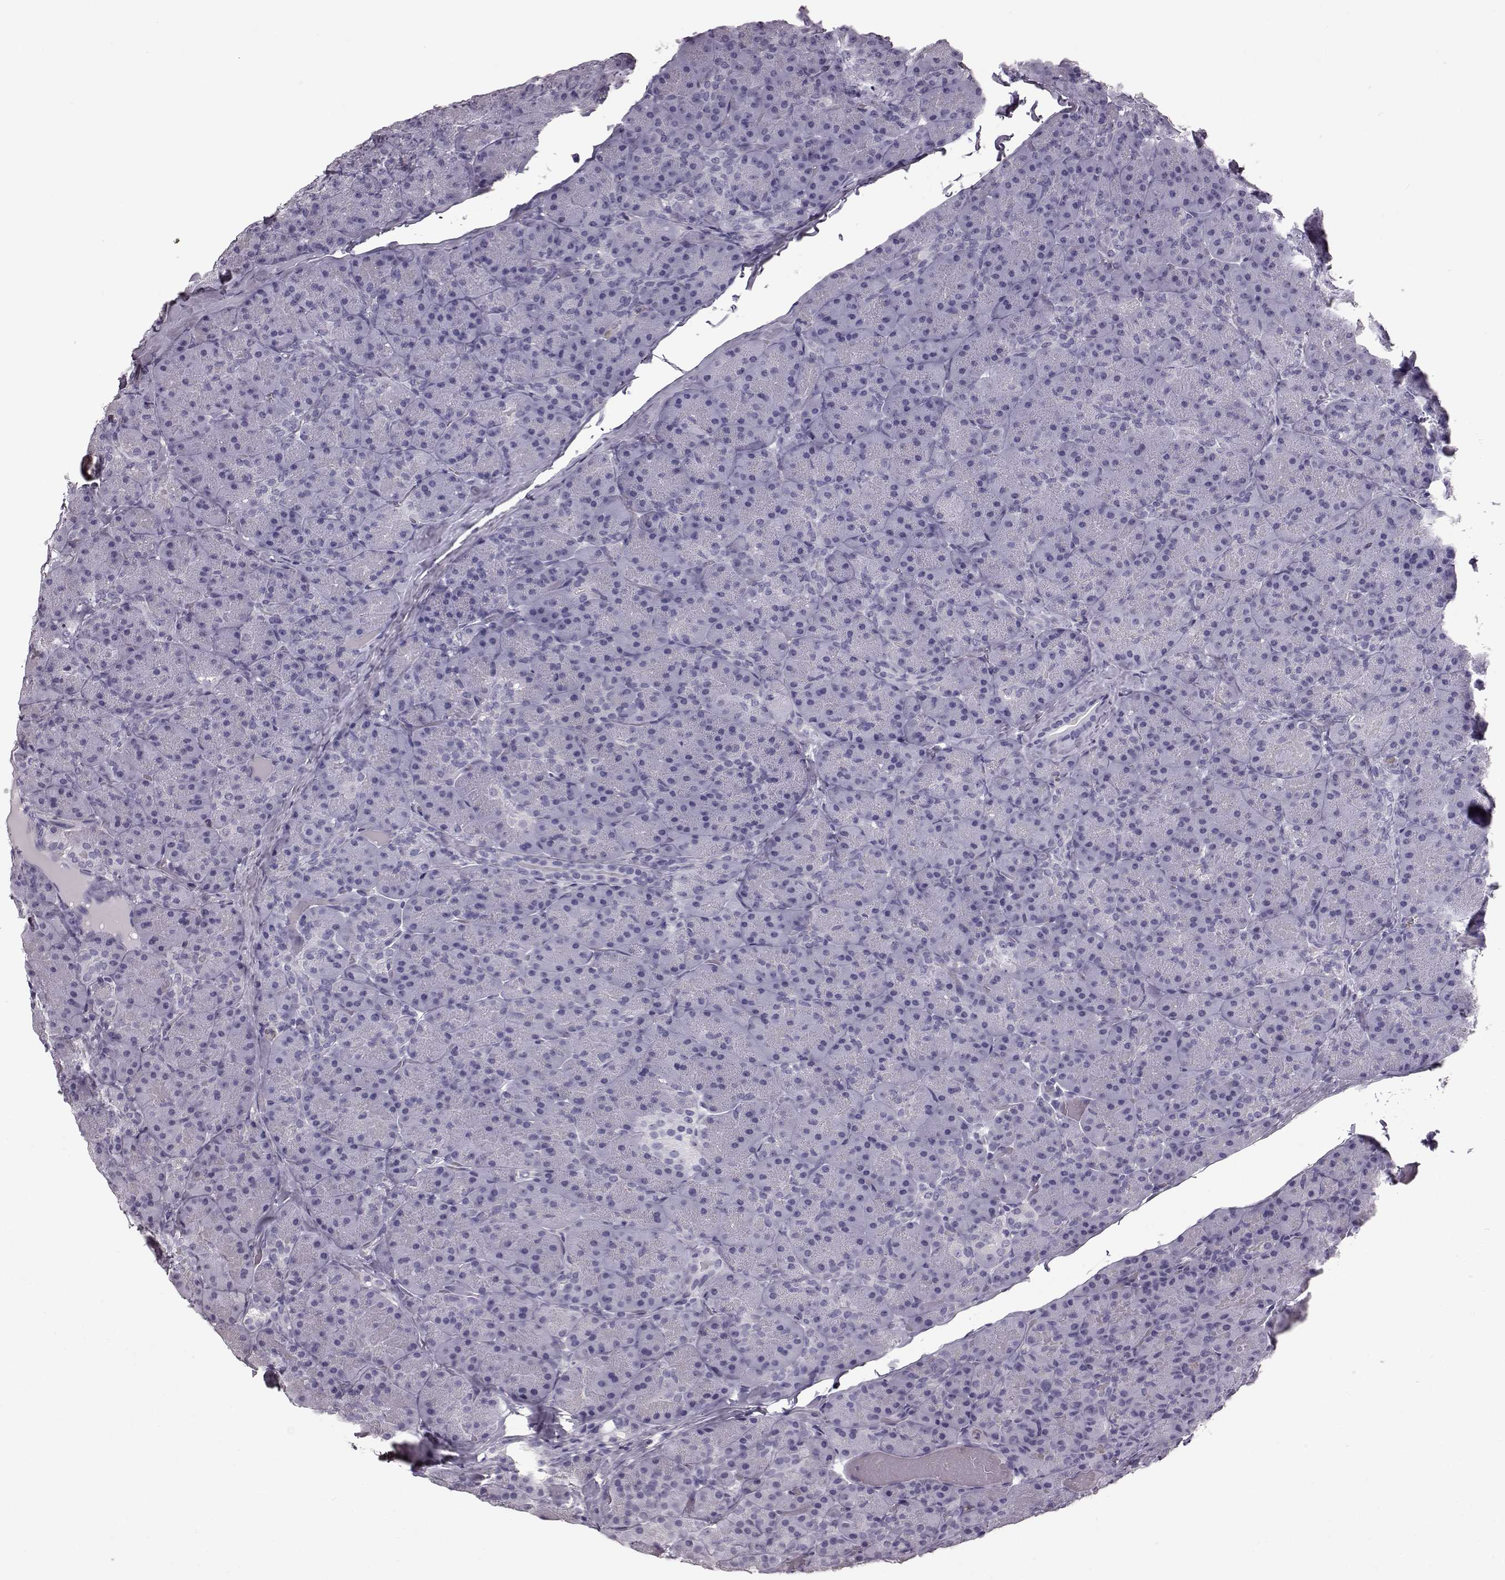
{"staining": {"intensity": "negative", "quantity": "none", "location": "none"}, "tissue": "pancreas", "cell_type": "Exocrine glandular cells", "image_type": "normal", "snomed": [{"axis": "morphology", "description": "Normal tissue, NOS"}, {"axis": "topography", "description": "Pancreas"}], "caption": "Immunohistochemistry photomicrograph of normal human pancreas stained for a protein (brown), which demonstrates no positivity in exocrine glandular cells.", "gene": "FUT4", "patient": {"sex": "male", "age": 57}}